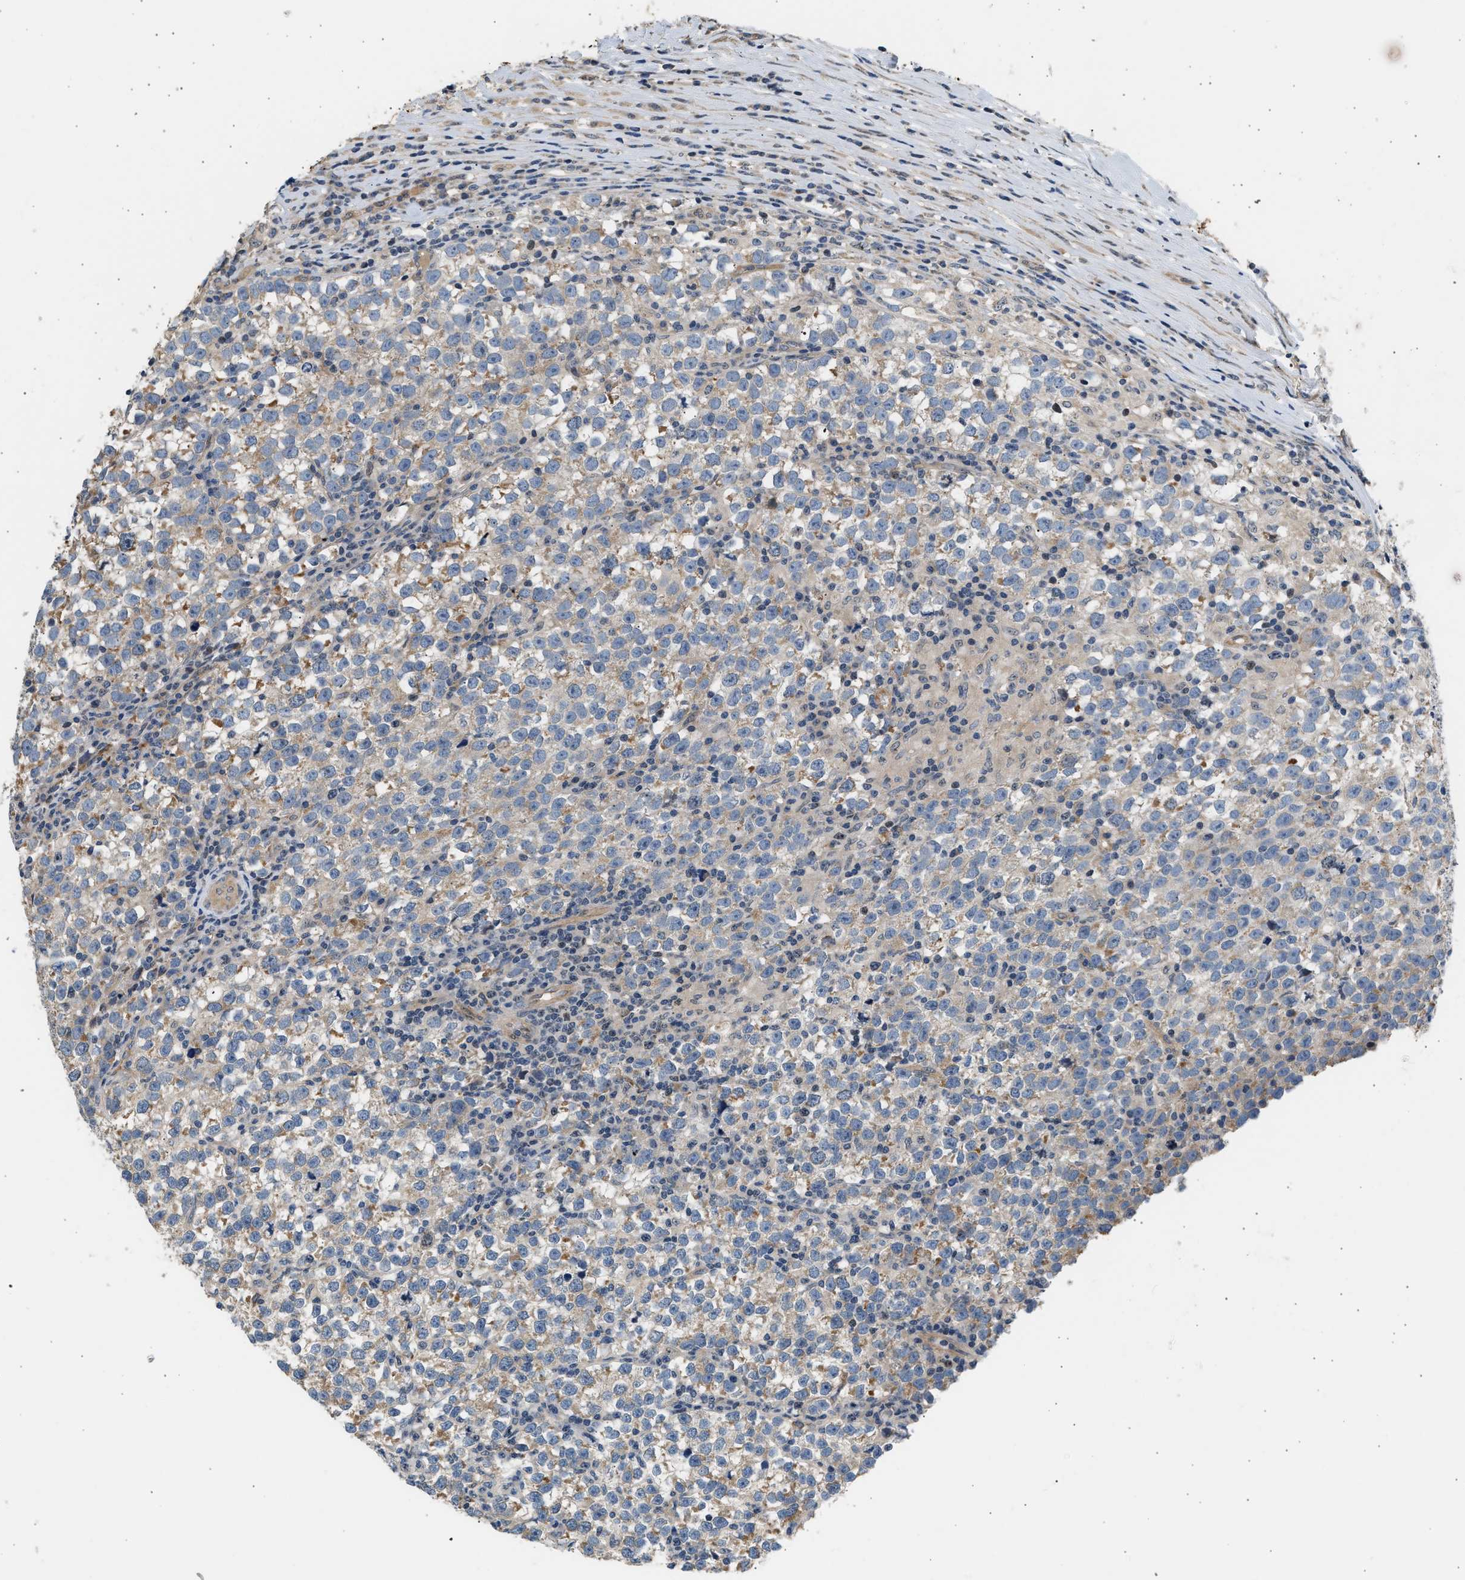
{"staining": {"intensity": "weak", "quantity": "<25%", "location": "cytoplasmic/membranous"}, "tissue": "testis cancer", "cell_type": "Tumor cells", "image_type": "cancer", "snomed": [{"axis": "morphology", "description": "Normal tissue, NOS"}, {"axis": "morphology", "description": "Seminoma, NOS"}, {"axis": "topography", "description": "Testis"}], "caption": "High magnification brightfield microscopy of testis seminoma stained with DAB (brown) and counterstained with hematoxylin (blue): tumor cells show no significant positivity. (DAB (3,3'-diaminobenzidine) immunohistochemistry (IHC), high magnification).", "gene": "WDR31", "patient": {"sex": "male", "age": 43}}